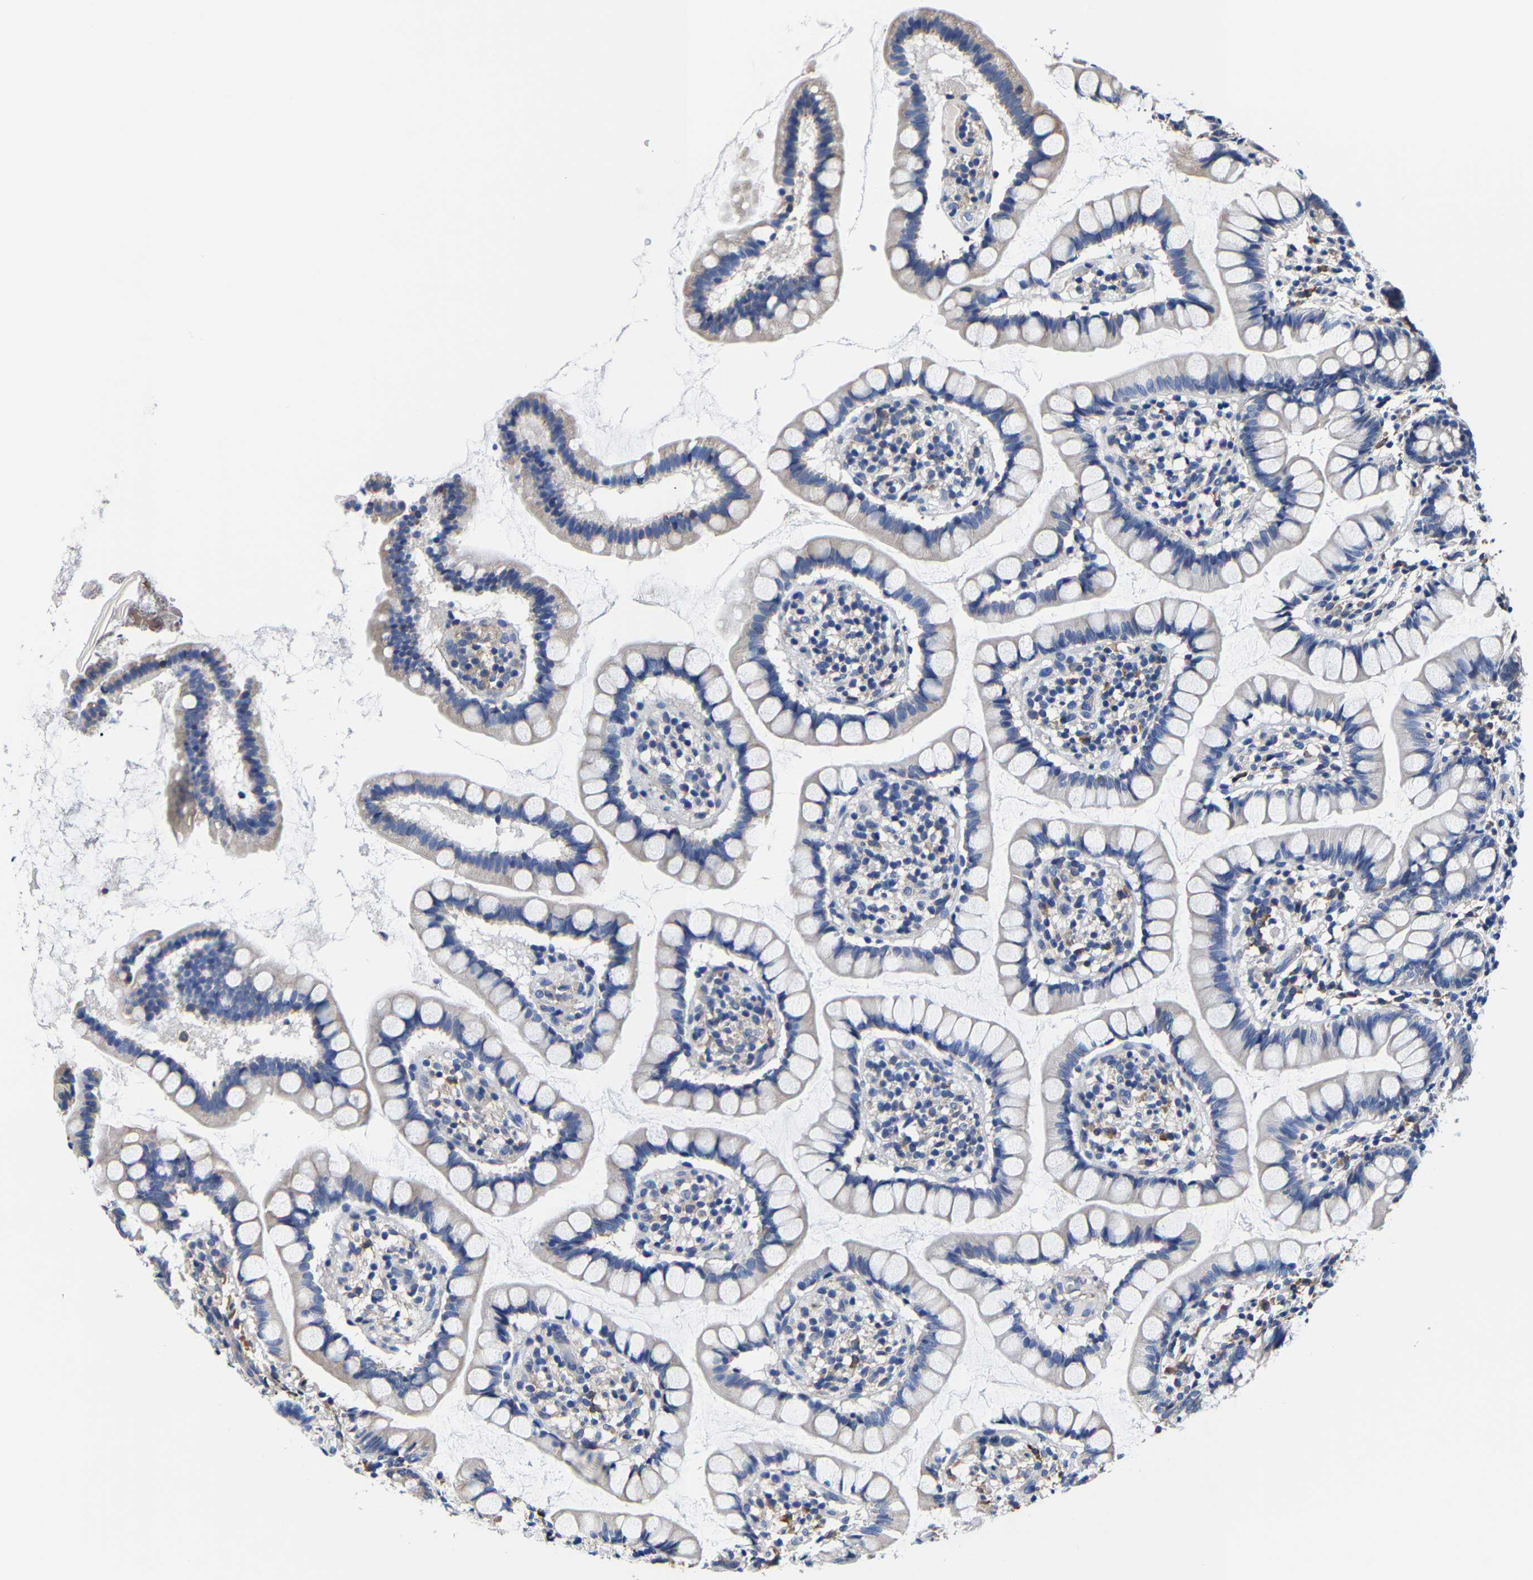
{"staining": {"intensity": "negative", "quantity": "none", "location": "none"}, "tissue": "small intestine", "cell_type": "Glandular cells", "image_type": "normal", "snomed": [{"axis": "morphology", "description": "Normal tissue, NOS"}, {"axis": "topography", "description": "Small intestine"}], "caption": "Protein analysis of normal small intestine reveals no significant positivity in glandular cells. The staining was performed using DAB to visualize the protein expression in brown, while the nuclei were stained in blue with hematoxylin (Magnification: 20x).", "gene": "SRPK2", "patient": {"sex": "female", "age": 84}}